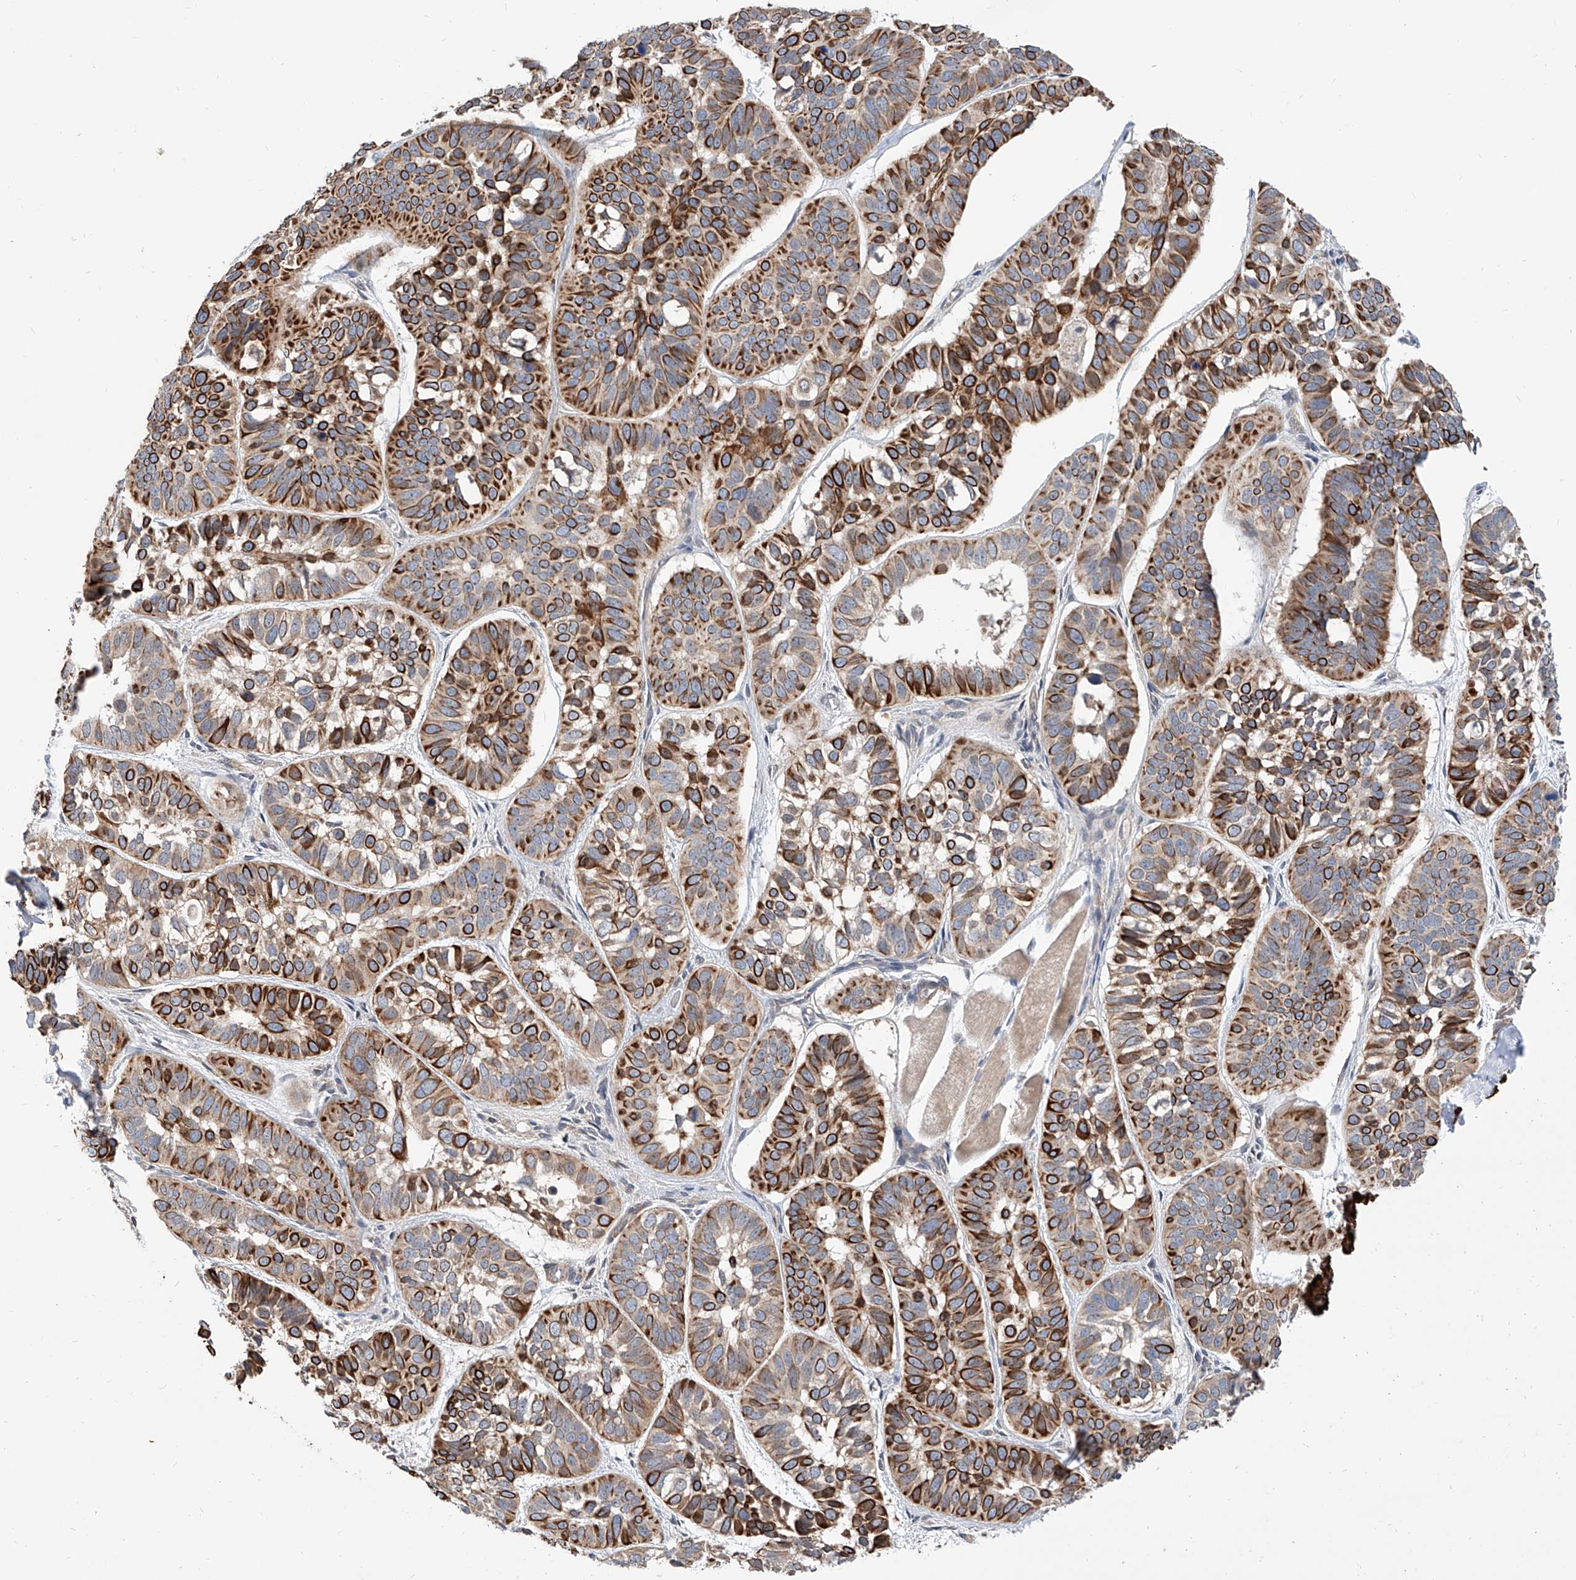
{"staining": {"intensity": "strong", "quantity": ">75%", "location": "cytoplasmic/membranous"}, "tissue": "skin cancer", "cell_type": "Tumor cells", "image_type": "cancer", "snomed": [{"axis": "morphology", "description": "Basal cell carcinoma"}, {"axis": "topography", "description": "Skin"}], "caption": "Tumor cells demonstrate strong cytoplasmic/membranous expression in about >75% of cells in skin basal cell carcinoma.", "gene": "MAGEE2", "patient": {"sex": "male", "age": 62}}